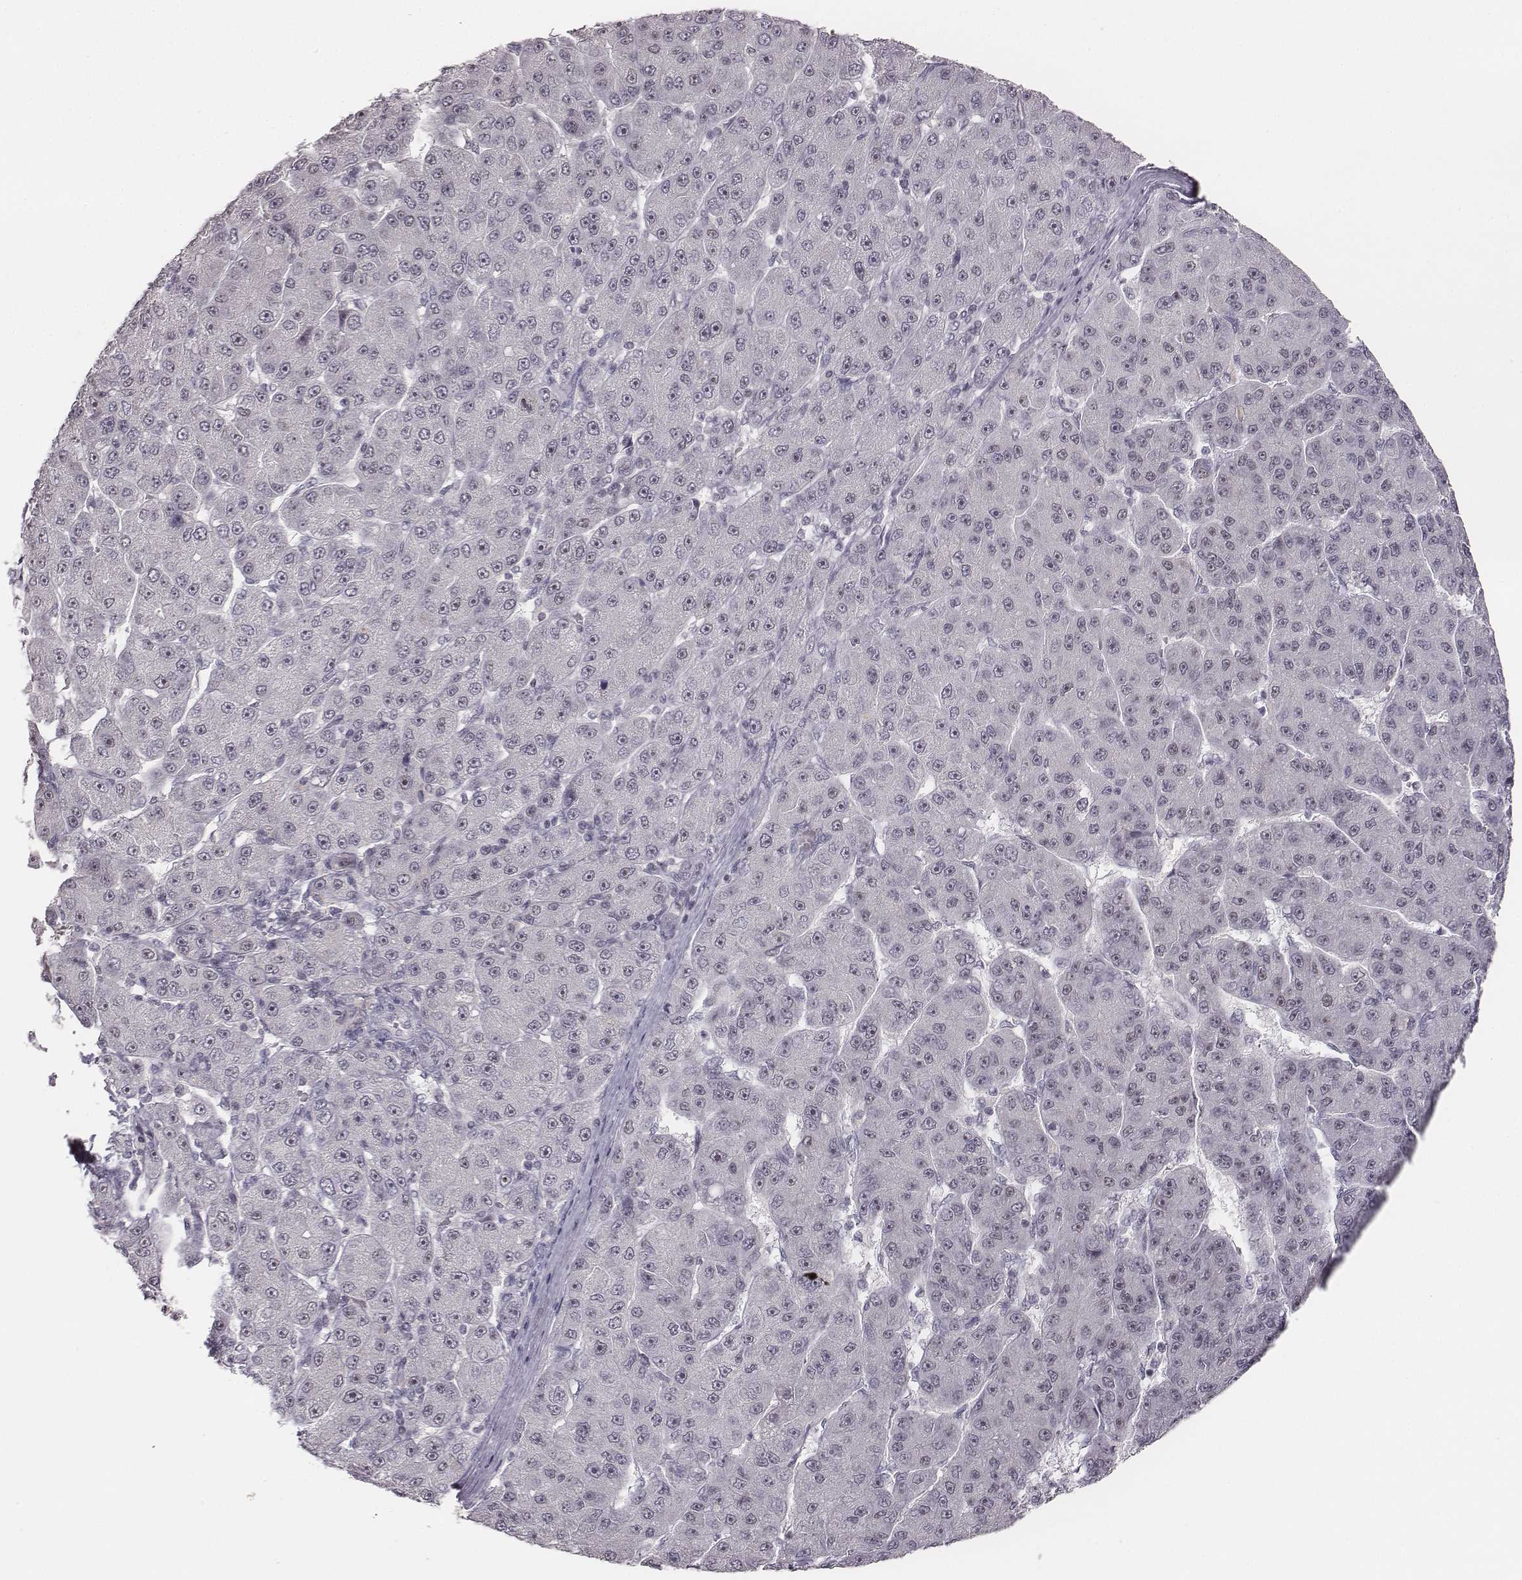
{"staining": {"intensity": "negative", "quantity": "none", "location": "none"}, "tissue": "liver cancer", "cell_type": "Tumor cells", "image_type": "cancer", "snomed": [{"axis": "morphology", "description": "Carcinoma, Hepatocellular, NOS"}, {"axis": "topography", "description": "Liver"}], "caption": "Tumor cells show no significant expression in liver cancer (hepatocellular carcinoma).", "gene": "NIFK", "patient": {"sex": "male", "age": 67}}